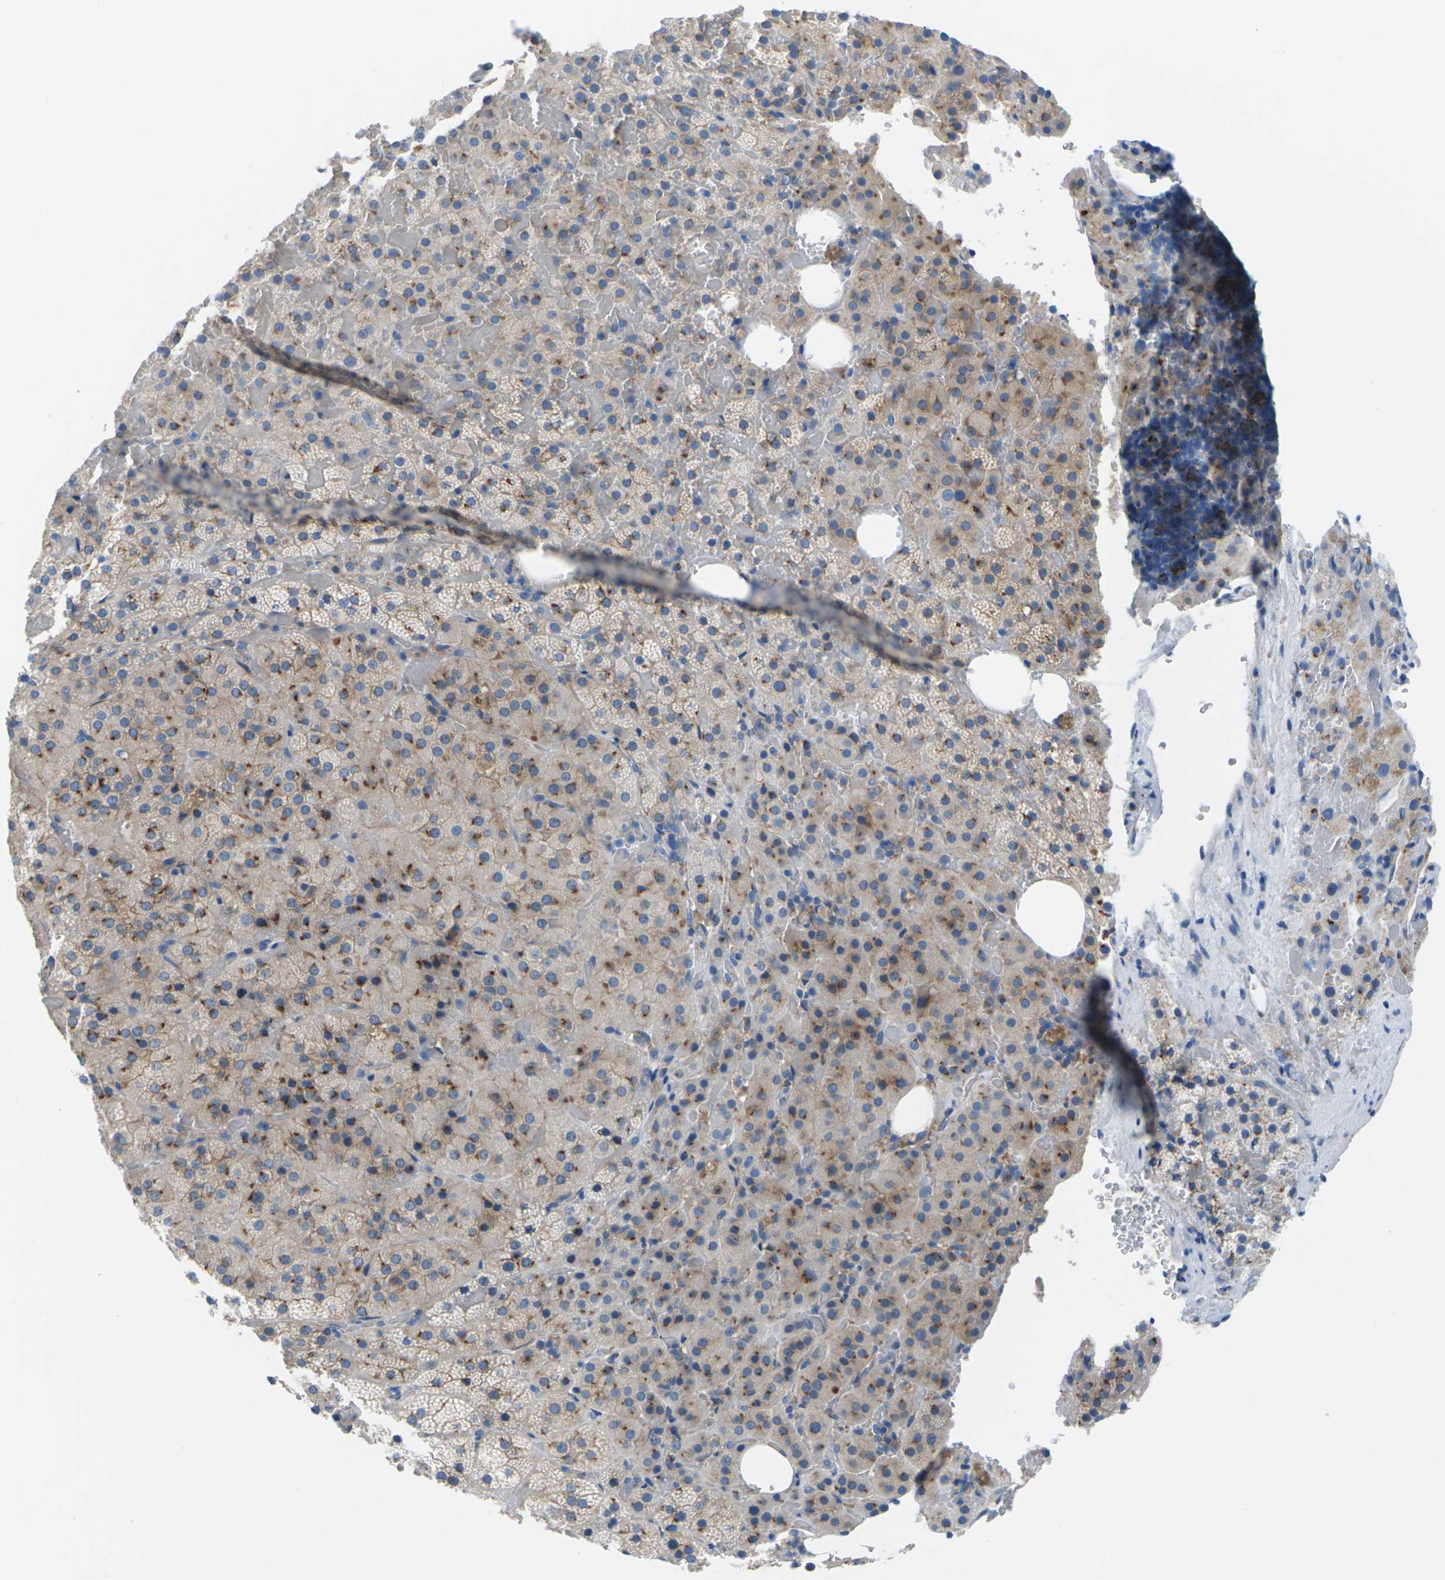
{"staining": {"intensity": "moderate", "quantity": "25%-75%", "location": "cytoplasmic/membranous"}, "tissue": "adrenal gland", "cell_type": "Glandular cells", "image_type": "normal", "snomed": [{"axis": "morphology", "description": "Normal tissue, NOS"}, {"axis": "topography", "description": "Adrenal gland"}], "caption": "Brown immunohistochemical staining in benign human adrenal gland demonstrates moderate cytoplasmic/membranous positivity in about 25%-75% of glandular cells.", "gene": "SYNGR2", "patient": {"sex": "female", "age": 59}}